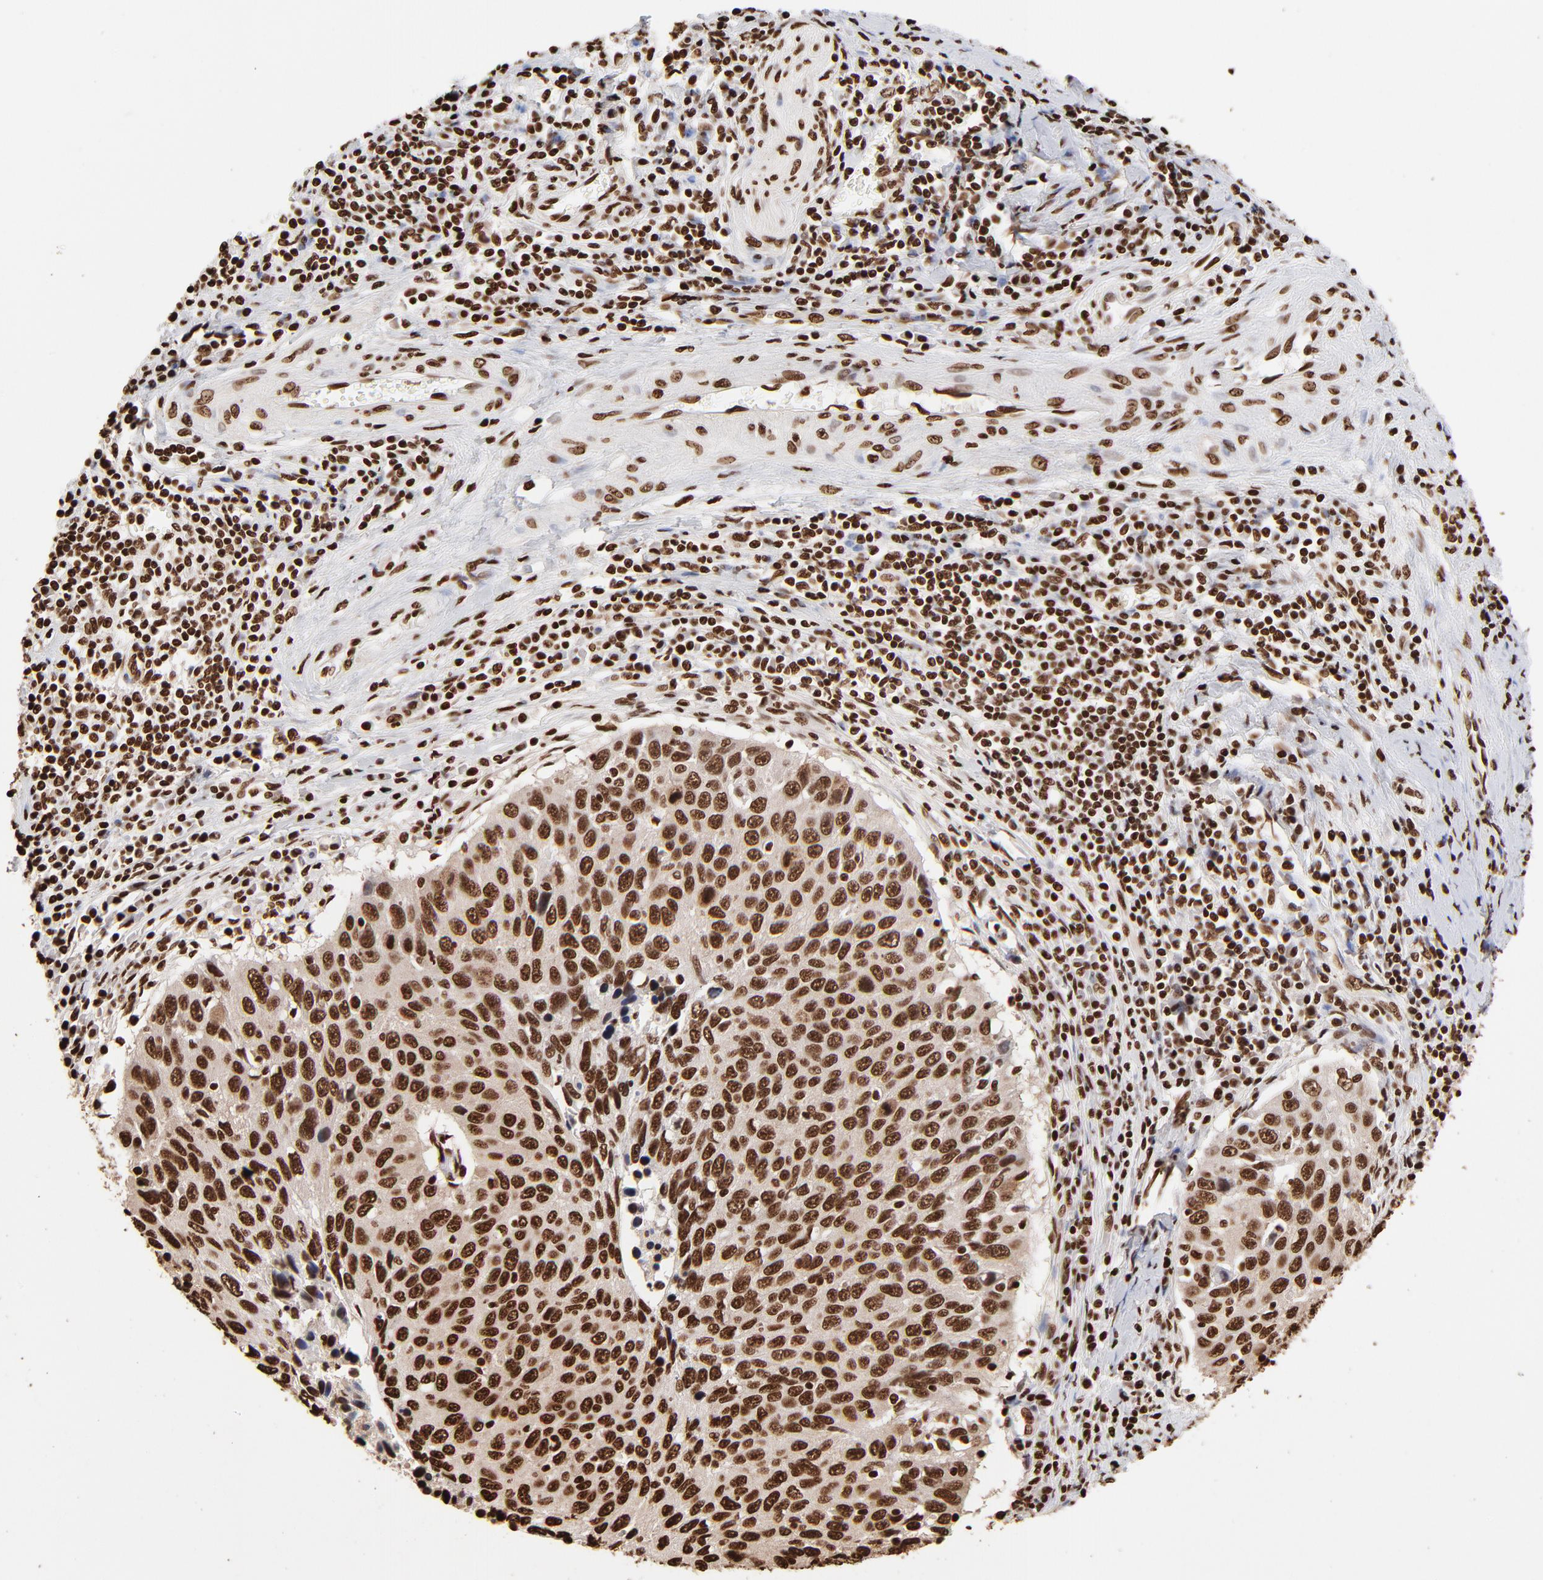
{"staining": {"intensity": "strong", "quantity": ">75%", "location": "nuclear"}, "tissue": "cervical cancer", "cell_type": "Tumor cells", "image_type": "cancer", "snomed": [{"axis": "morphology", "description": "Squamous cell carcinoma, NOS"}, {"axis": "topography", "description": "Cervix"}], "caption": "Strong nuclear expression for a protein is appreciated in about >75% of tumor cells of cervical squamous cell carcinoma using immunohistochemistry (IHC).", "gene": "ZNF544", "patient": {"sex": "female", "age": 53}}